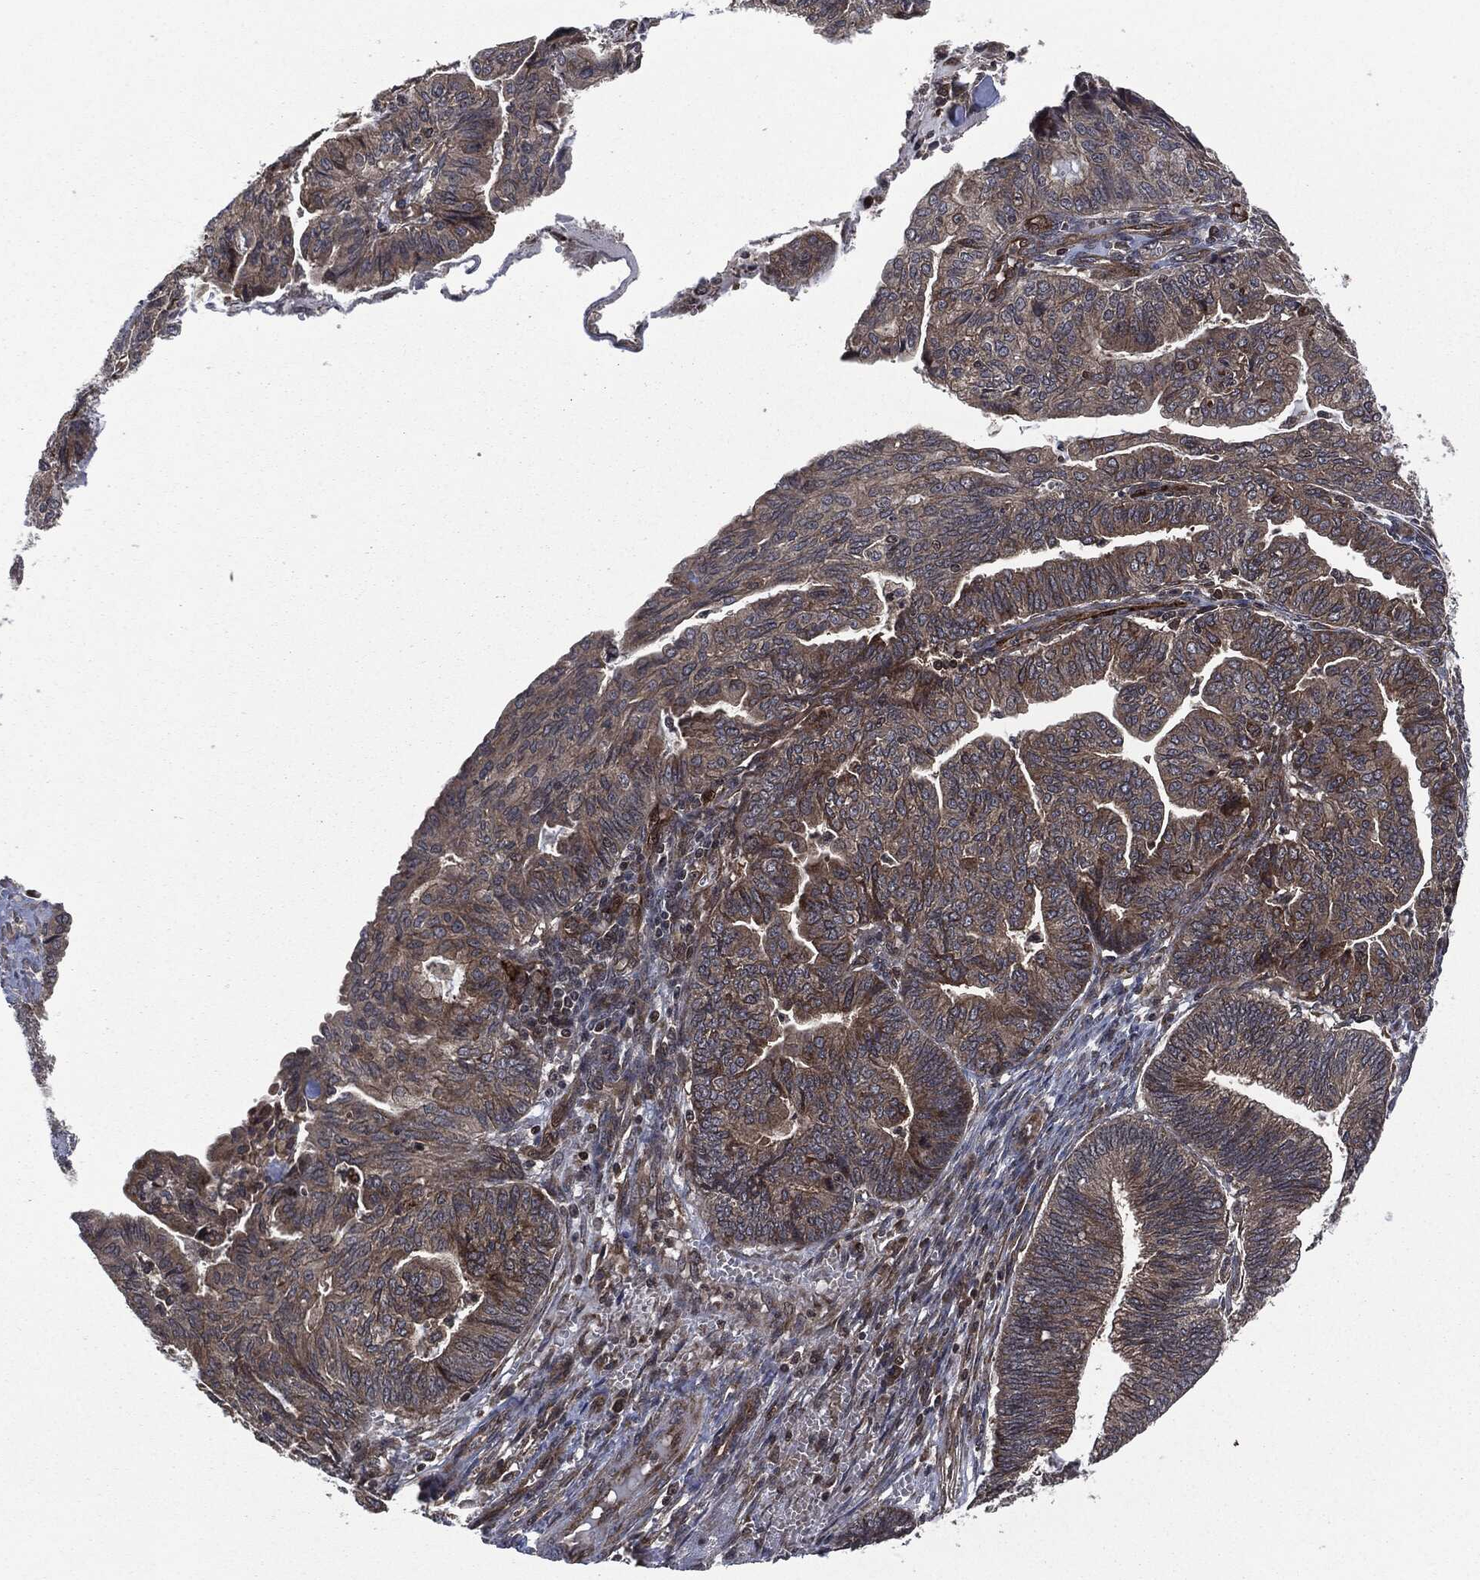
{"staining": {"intensity": "strong", "quantity": "25%-75%", "location": "cytoplasmic/membranous"}, "tissue": "endometrial cancer", "cell_type": "Tumor cells", "image_type": "cancer", "snomed": [{"axis": "morphology", "description": "Adenocarcinoma, NOS"}, {"axis": "topography", "description": "Endometrium"}], "caption": "Immunohistochemistry (IHC) staining of adenocarcinoma (endometrial), which shows high levels of strong cytoplasmic/membranous expression in about 25%-75% of tumor cells indicating strong cytoplasmic/membranous protein positivity. The staining was performed using DAB (brown) for protein detection and nuclei were counterstained in hematoxylin (blue).", "gene": "HRAS", "patient": {"sex": "female", "age": 82}}